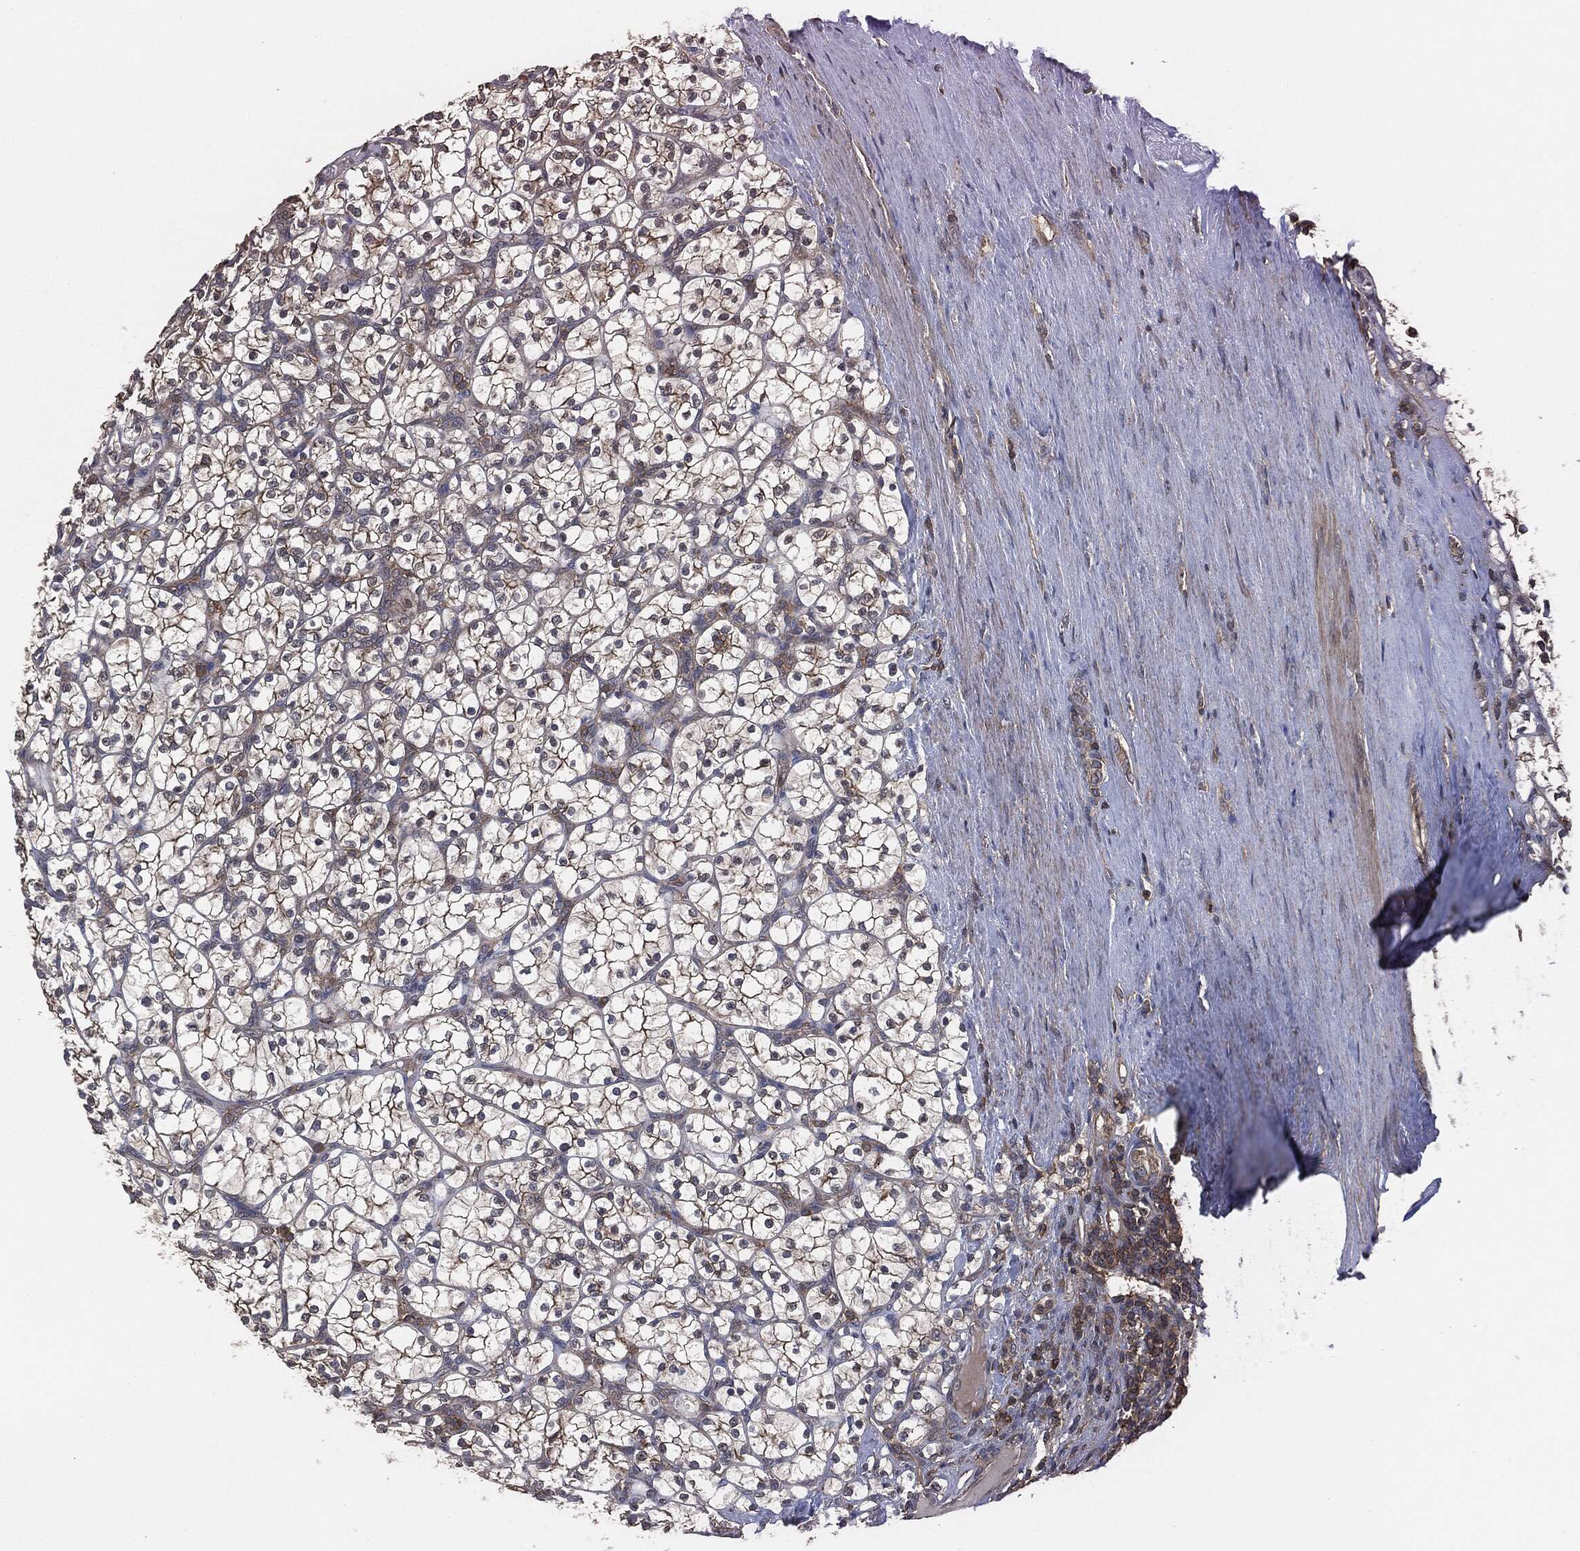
{"staining": {"intensity": "moderate", "quantity": "25%-75%", "location": "cytoplasmic/membranous"}, "tissue": "renal cancer", "cell_type": "Tumor cells", "image_type": "cancer", "snomed": [{"axis": "morphology", "description": "Adenocarcinoma, NOS"}, {"axis": "topography", "description": "Kidney"}], "caption": "Renal cancer (adenocarcinoma) was stained to show a protein in brown. There is medium levels of moderate cytoplasmic/membranous positivity in approximately 25%-75% of tumor cells. Immunohistochemistry stains the protein of interest in brown and the nuclei are stained blue.", "gene": "ERBIN", "patient": {"sex": "female", "age": 89}}